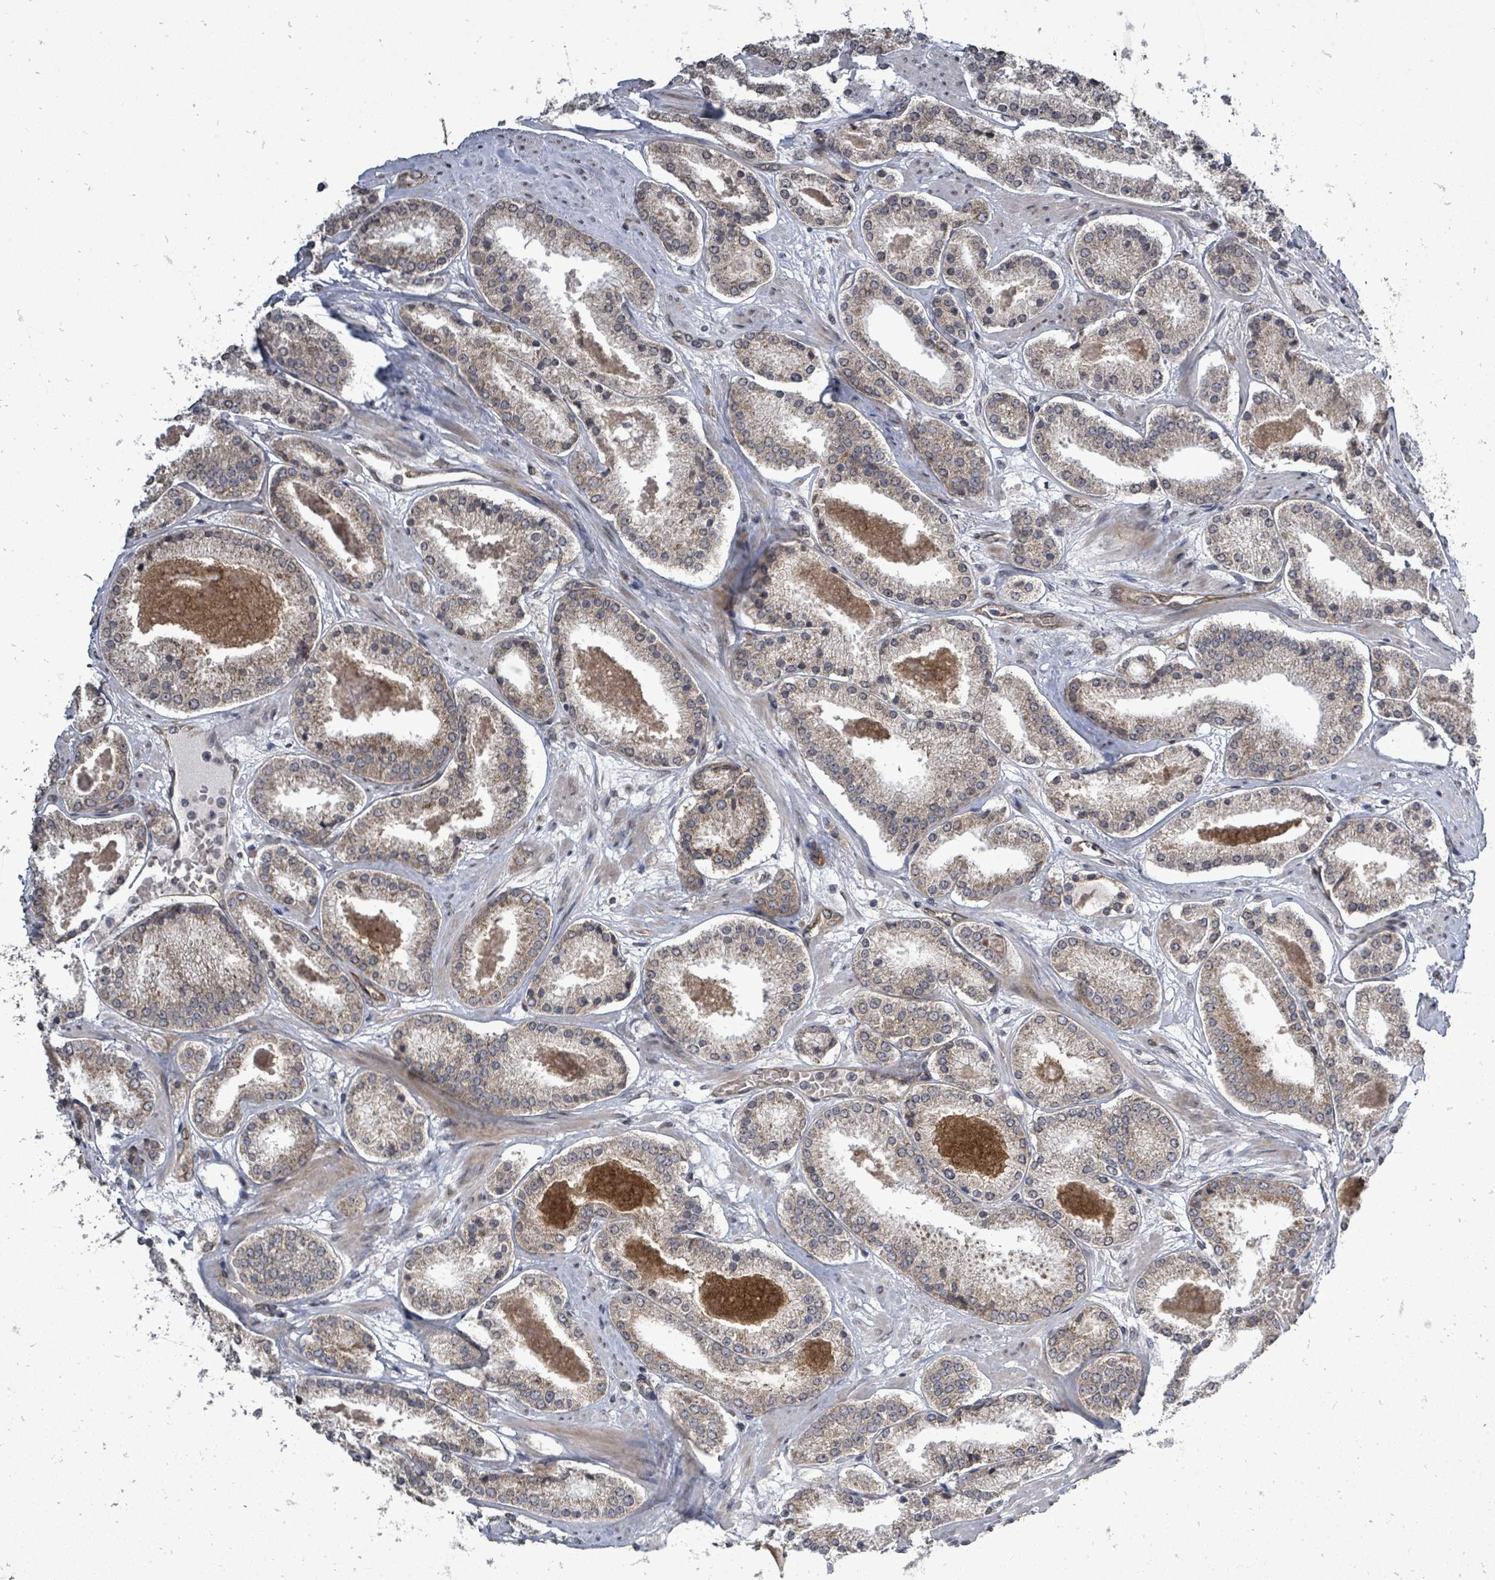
{"staining": {"intensity": "strong", "quantity": "<25%", "location": "cytoplasmic/membranous"}, "tissue": "prostate cancer", "cell_type": "Tumor cells", "image_type": "cancer", "snomed": [{"axis": "morphology", "description": "Adenocarcinoma, High grade"}, {"axis": "topography", "description": "Prostate"}], "caption": "High-grade adenocarcinoma (prostate) stained for a protein (brown) displays strong cytoplasmic/membranous positive staining in about <25% of tumor cells.", "gene": "RALGAPB", "patient": {"sex": "male", "age": 63}}